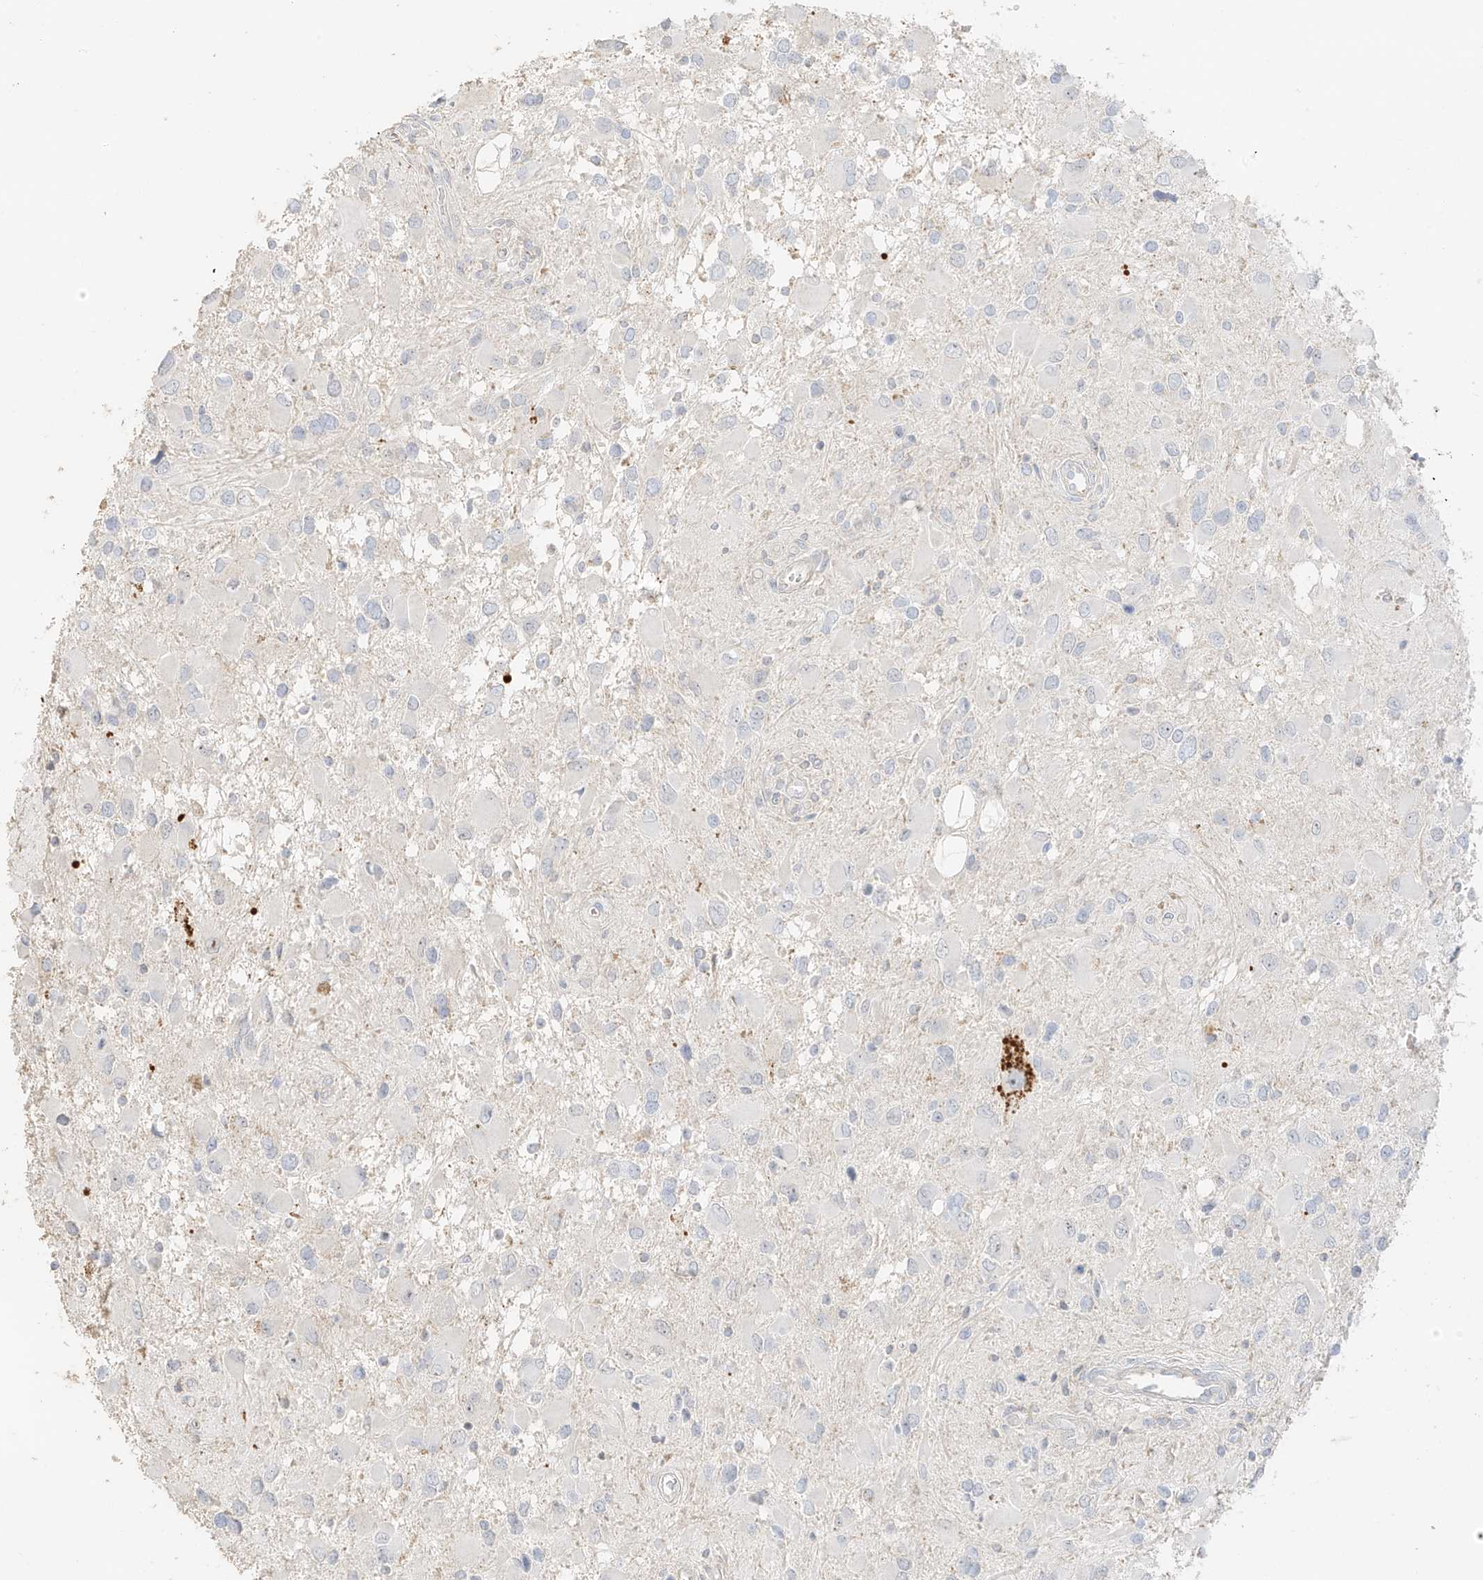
{"staining": {"intensity": "negative", "quantity": "none", "location": "none"}, "tissue": "glioma", "cell_type": "Tumor cells", "image_type": "cancer", "snomed": [{"axis": "morphology", "description": "Glioma, malignant, High grade"}, {"axis": "topography", "description": "Brain"}], "caption": "Histopathology image shows no significant protein expression in tumor cells of malignant high-grade glioma.", "gene": "ZBTB41", "patient": {"sex": "male", "age": 53}}